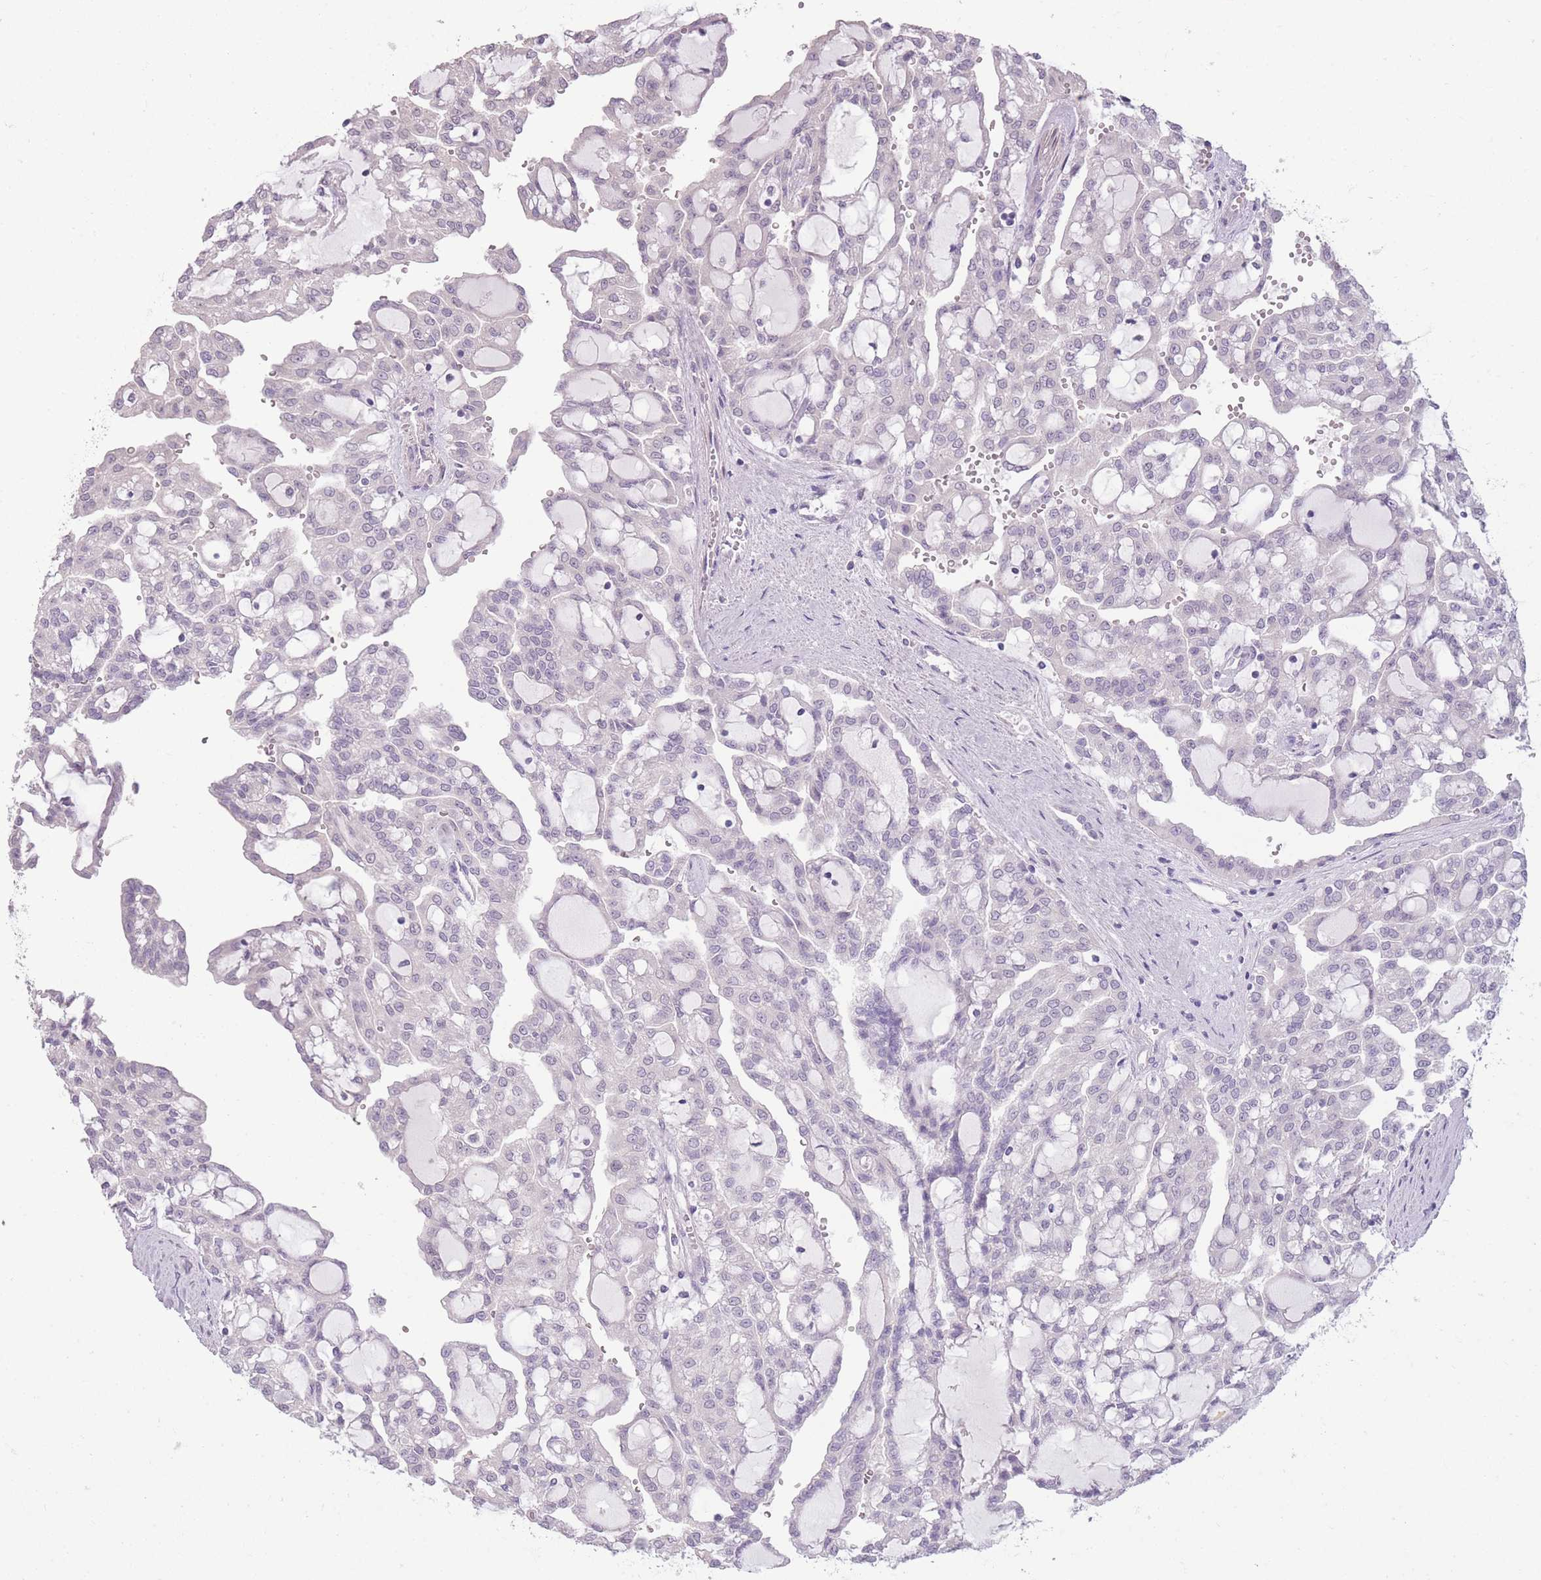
{"staining": {"intensity": "negative", "quantity": "none", "location": "none"}, "tissue": "renal cancer", "cell_type": "Tumor cells", "image_type": "cancer", "snomed": [{"axis": "morphology", "description": "Adenocarcinoma, NOS"}, {"axis": "topography", "description": "Kidney"}], "caption": "A micrograph of renal cancer (adenocarcinoma) stained for a protein displays no brown staining in tumor cells. (DAB IHC, high magnification).", "gene": "ZBTB24", "patient": {"sex": "male", "age": 63}}